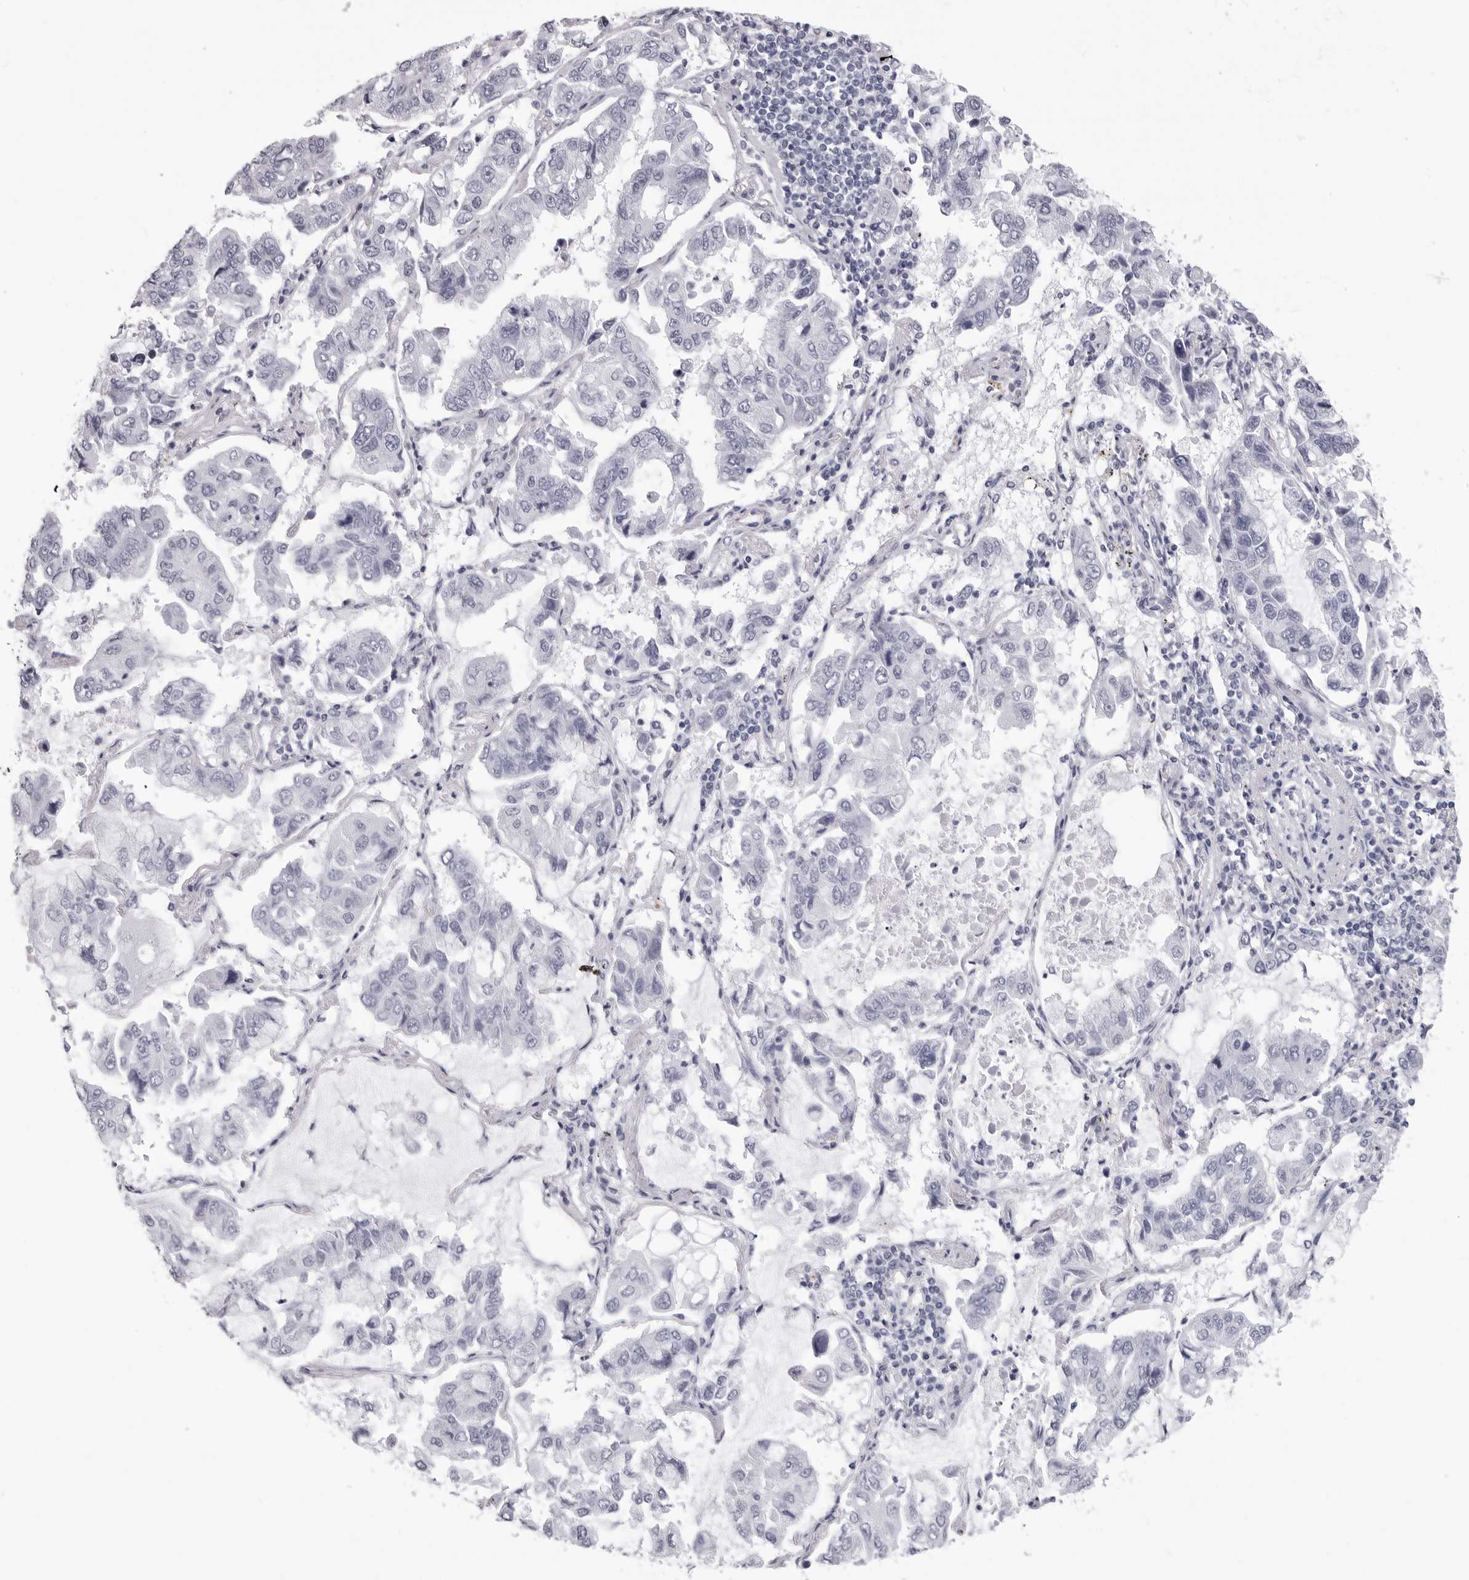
{"staining": {"intensity": "negative", "quantity": "none", "location": "none"}, "tissue": "lung cancer", "cell_type": "Tumor cells", "image_type": "cancer", "snomed": [{"axis": "morphology", "description": "Adenocarcinoma, NOS"}, {"axis": "topography", "description": "Lung"}], "caption": "This is an immunohistochemistry histopathology image of adenocarcinoma (lung). There is no staining in tumor cells.", "gene": "LGALS4", "patient": {"sex": "male", "age": 64}}